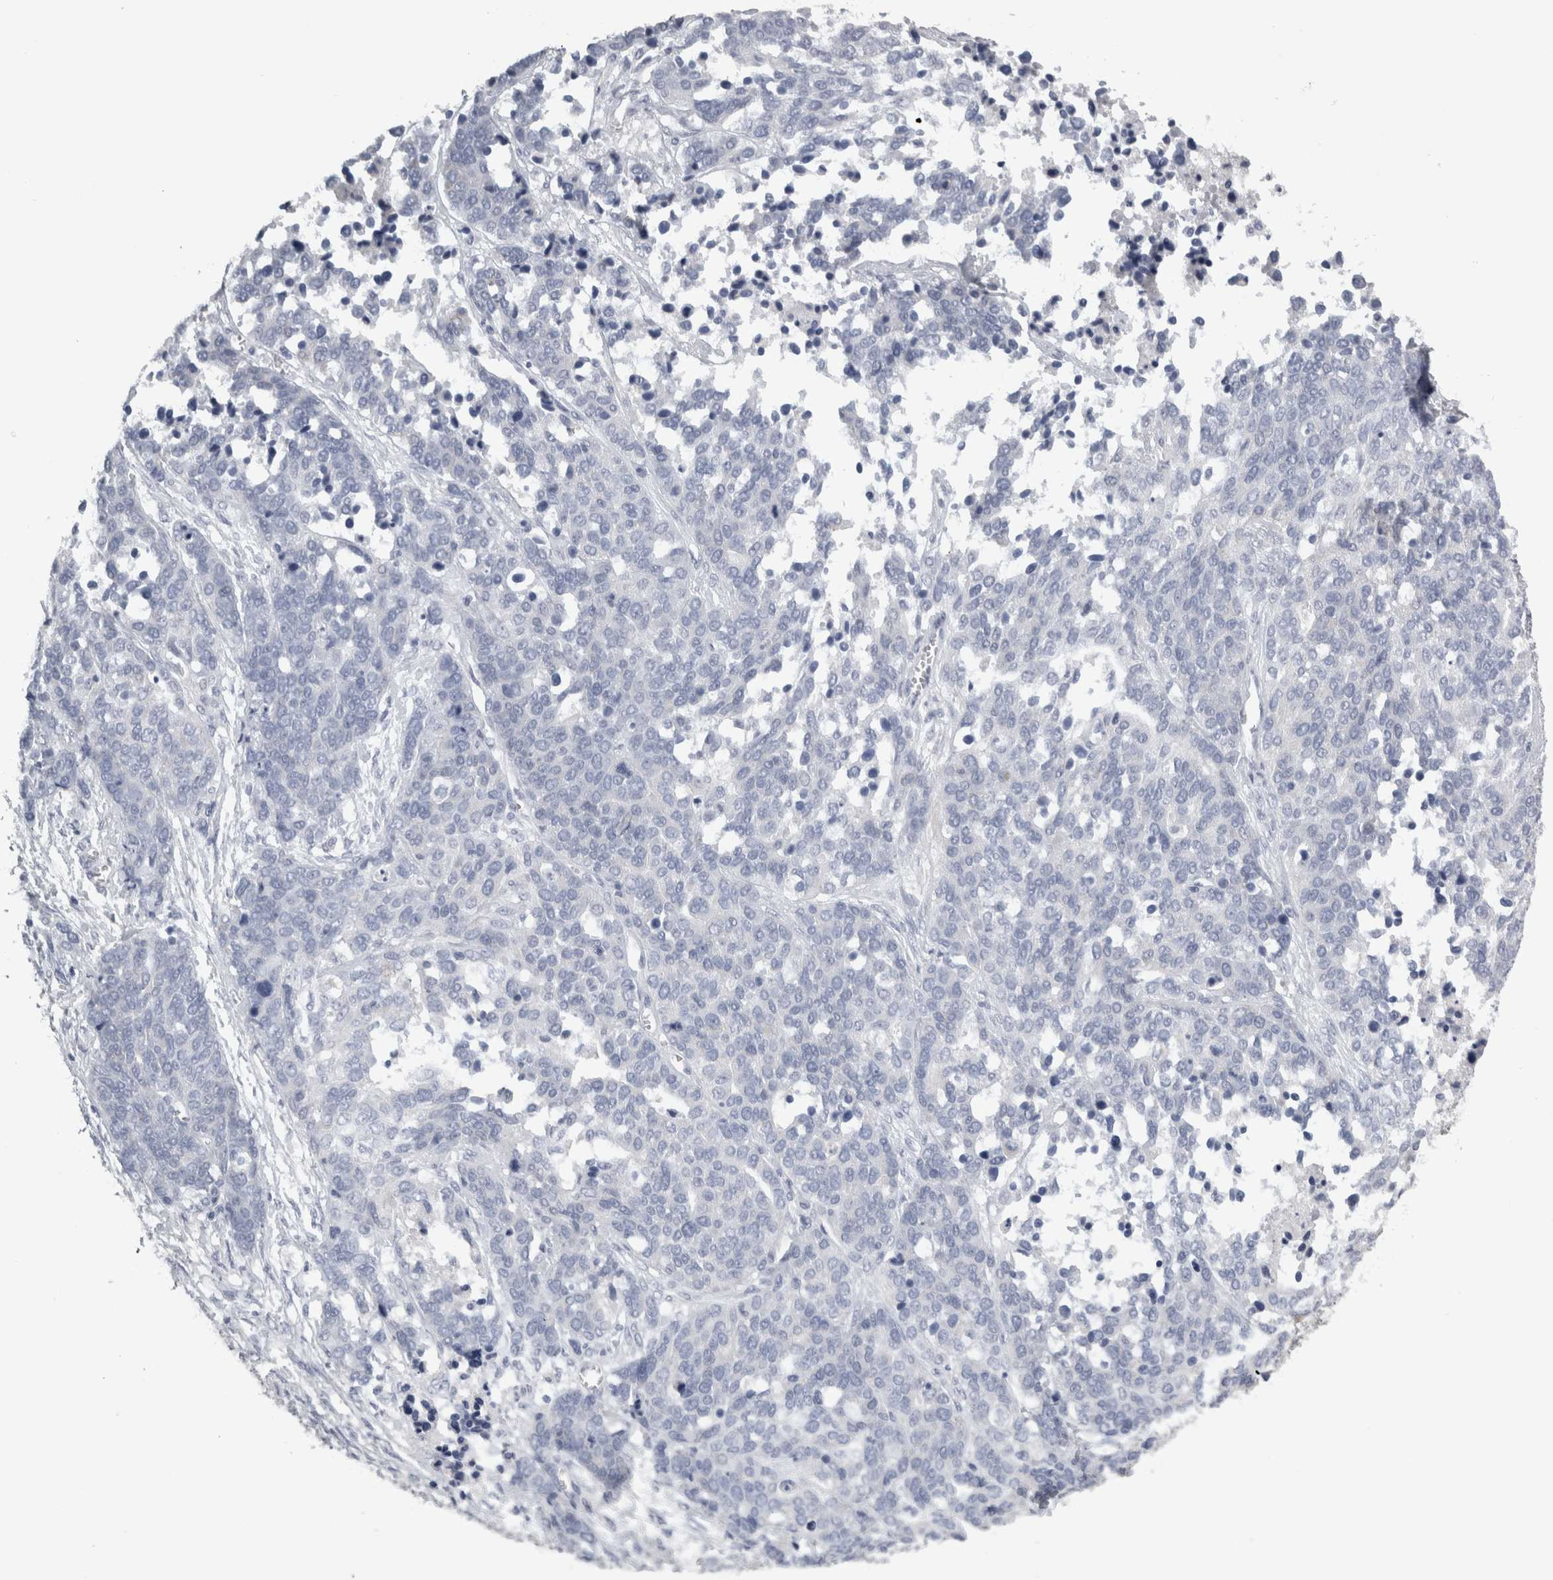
{"staining": {"intensity": "negative", "quantity": "none", "location": "none"}, "tissue": "ovarian cancer", "cell_type": "Tumor cells", "image_type": "cancer", "snomed": [{"axis": "morphology", "description": "Cystadenocarcinoma, serous, NOS"}, {"axis": "topography", "description": "Ovary"}], "caption": "High magnification brightfield microscopy of serous cystadenocarcinoma (ovarian) stained with DAB (brown) and counterstained with hematoxylin (blue): tumor cells show no significant staining.", "gene": "TCAP", "patient": {"sex": "female", "age": 44}}